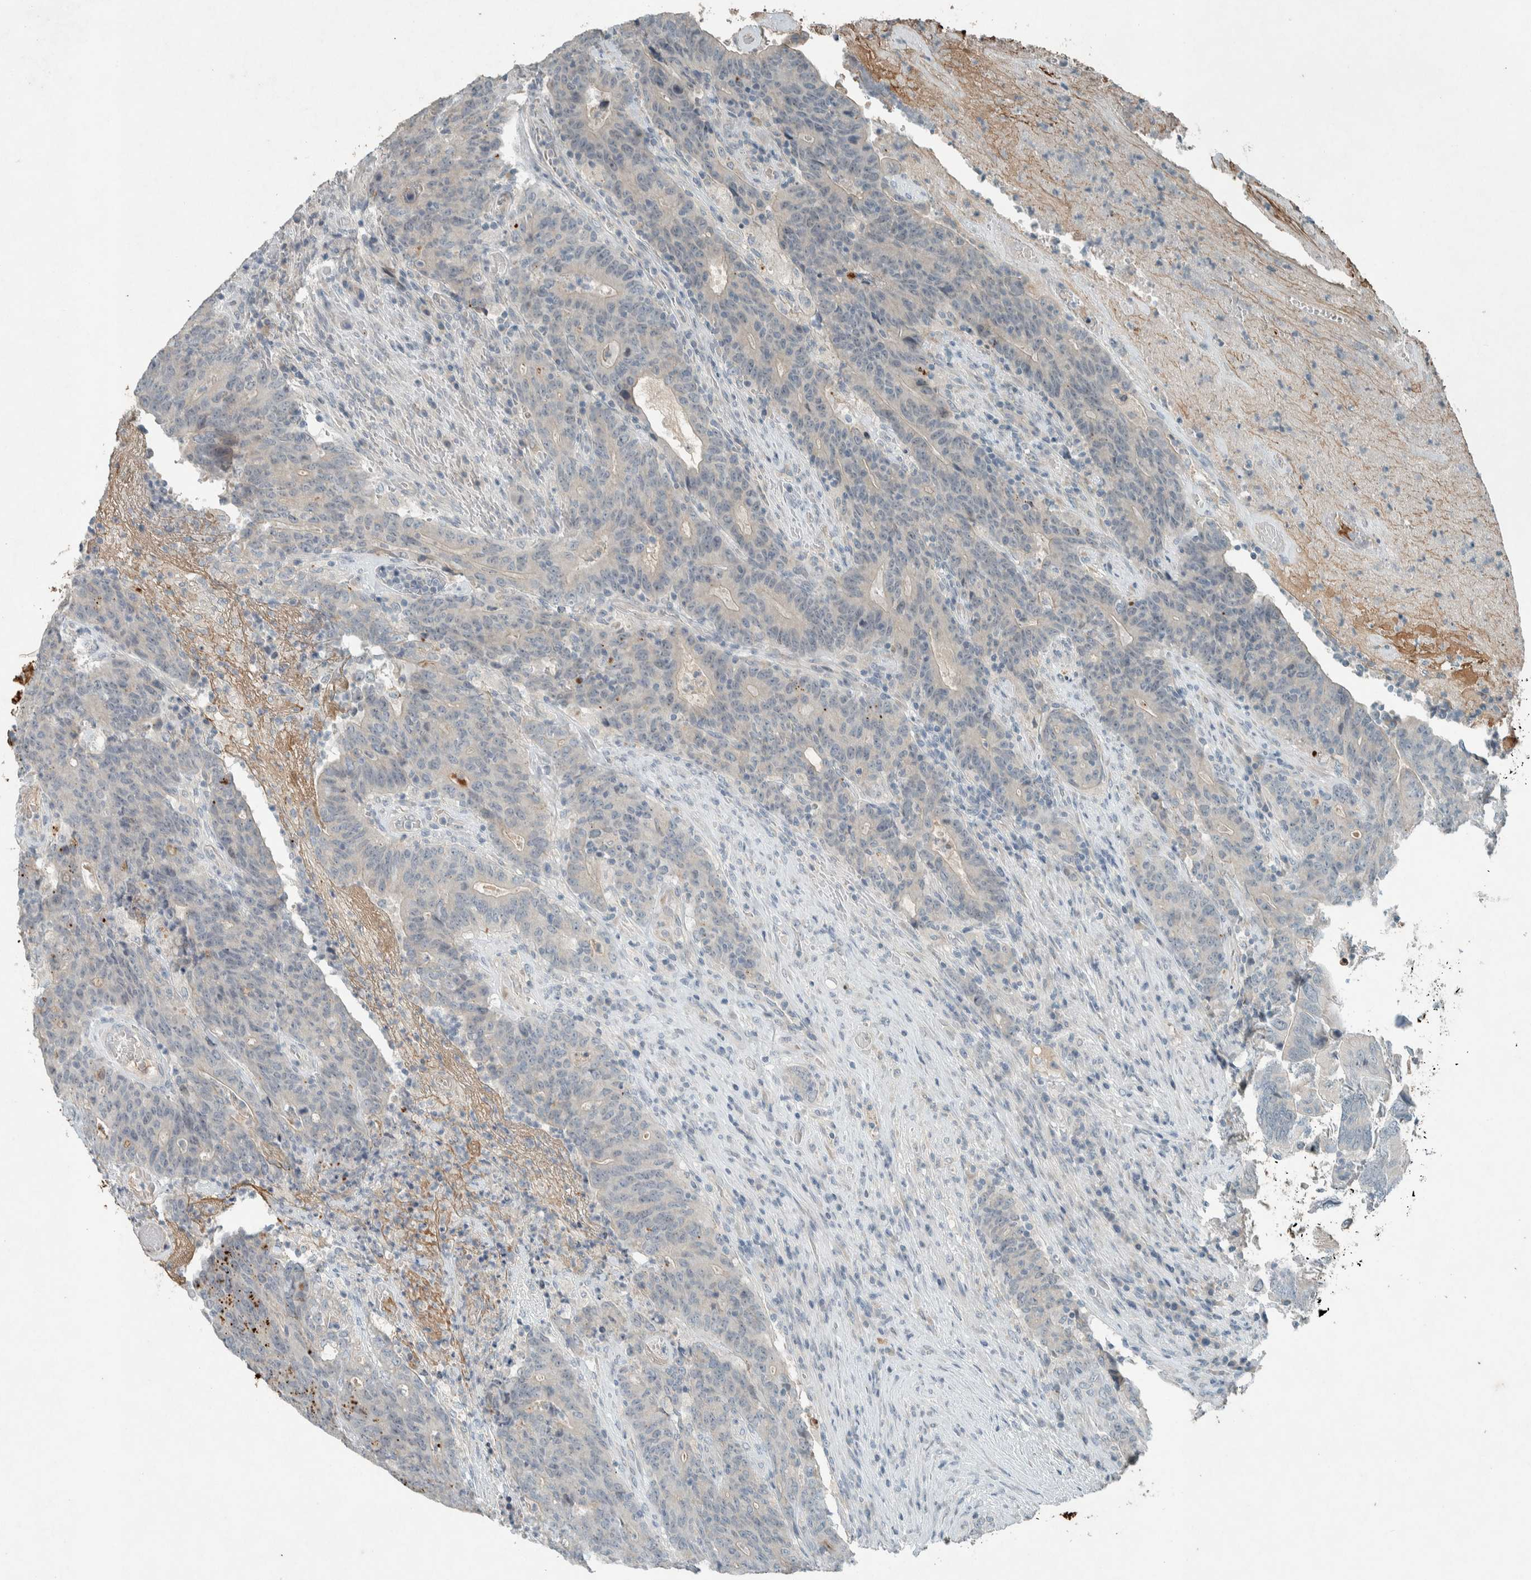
{"staining": {"intensity": "strong", "quantity": "<25%", "location": "cytoplasmic/membranous"}, "tissue": "colorectal cancer", "cell_type": "Tumor cells", "image_type": "cancer", "snomed": [{"axis": "morphology", "description": "Normal tissue, NOS"}, {"axis": "morphology", "description": "Adenocarcinoma, NOS"}, {"axis": "topography", "description": "Colon"}], "caption": "This histopathology image demonstrates immunohistochemistry staining of human colorectal cancer (adenocarcinoma), with medium strong cytoplasmic/membranous staining in approximately <25% of tumor cells.", "gene": "CERCAM", "patient": {"sex": "female", "age": 75}}